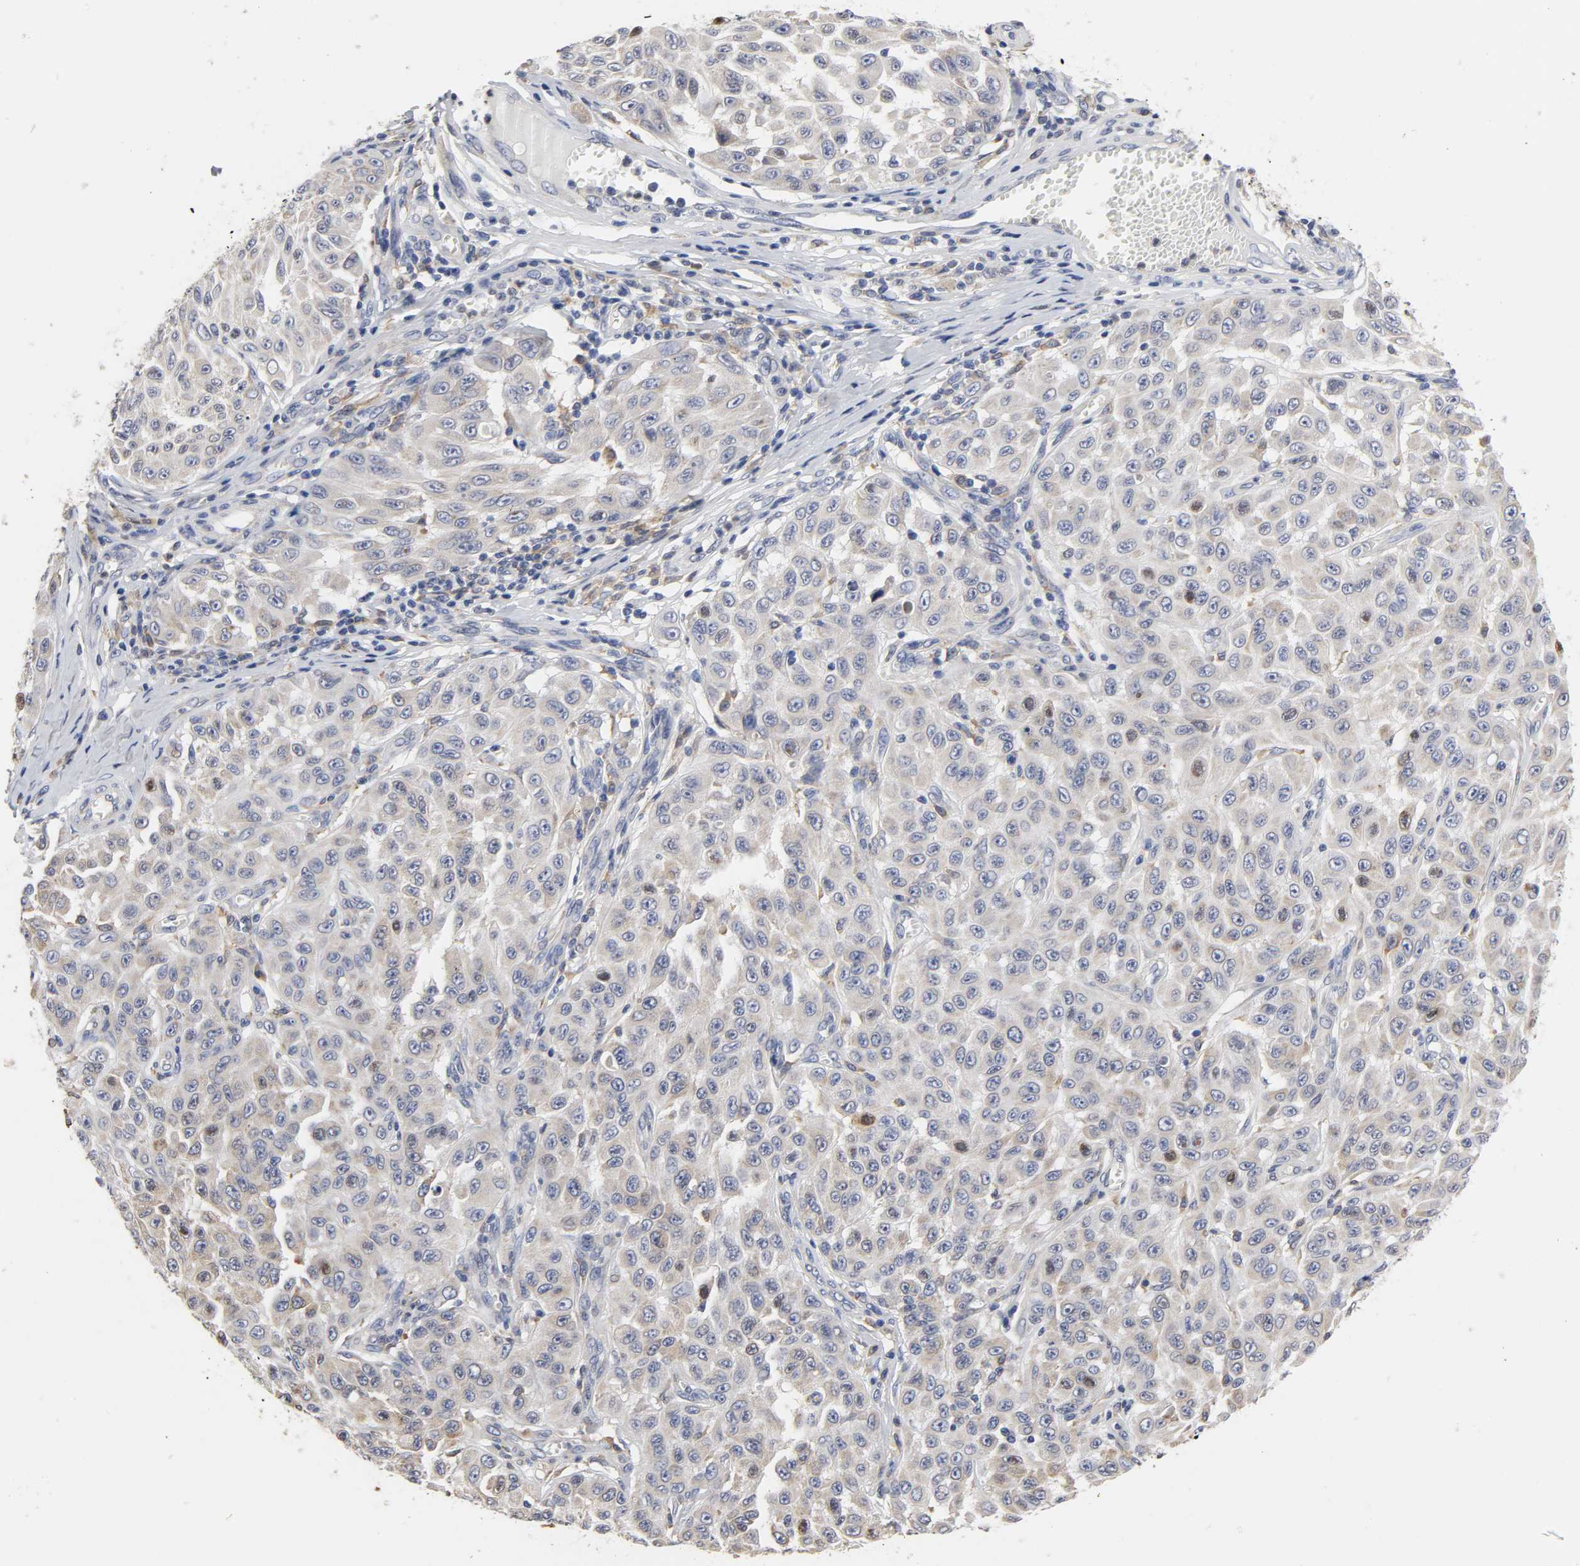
{"staining": {"intensity": "moderate", "quantity": "<25%", "location": "nuclear"}, "tissue": "melanoma", "cell_type": "Tumor cells", "image_type": "cancer", "snomed": [{"axis": "morphology", "description": "Malignant melanoma, NOS"}, {"axis": "topography", "description": "Skin"}], "caption": "Protein staining of melanoma tissue exhibits moderate nuclear positivity in about <25% of tumor cells.", "gene": "HCK", "patient": {"sex": "male", "age": 30}}